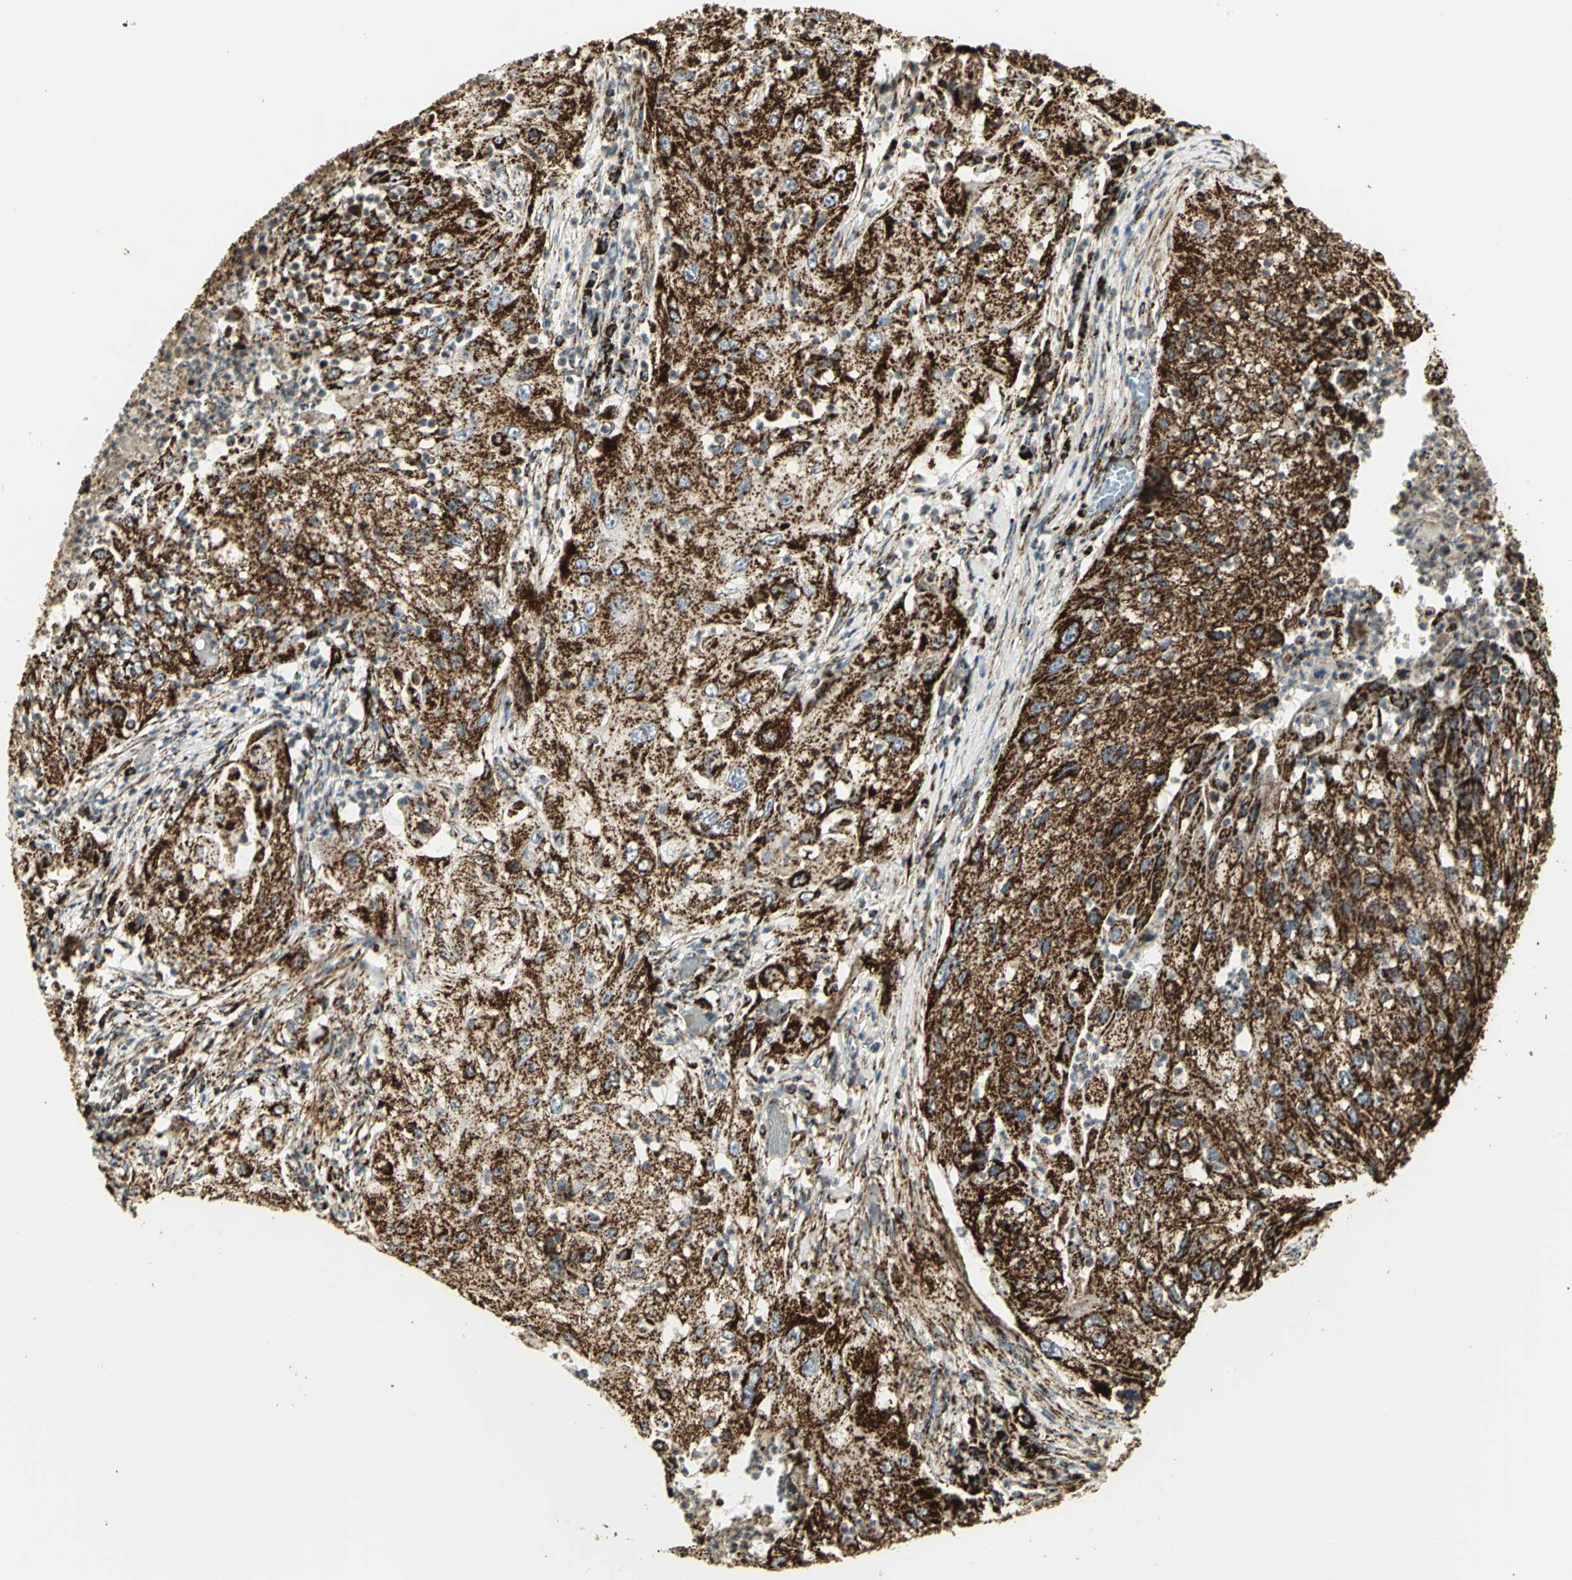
{"staining": {"intensity": "strong", "quantity": ">75%", "location": "cytoplasmic/membranous"}, "tissue": "lung cancer", "cell_type": "Tumor cells", "image_type": "cancer", "snomed": [{"axis": "morphology", "description": "Inflammation, NOS"}, {"axis": "morphology", "description": "Squamous cell carcinoma, NOS"}, {"axis": "topography", "description": "Lymph node"}, {"axis": "topography", "description": "Soft tissue"}, {"axis": "topography", "description": "Lung"}], "caption": "Lung cancer tissue demonstrates strong cytoplasmic/membranous staining in approximately >75% of tumor cells, visualized by immunohistochemistry.", "gene": "VDAC1", "patient": {"sex": "male", "age": 66}}